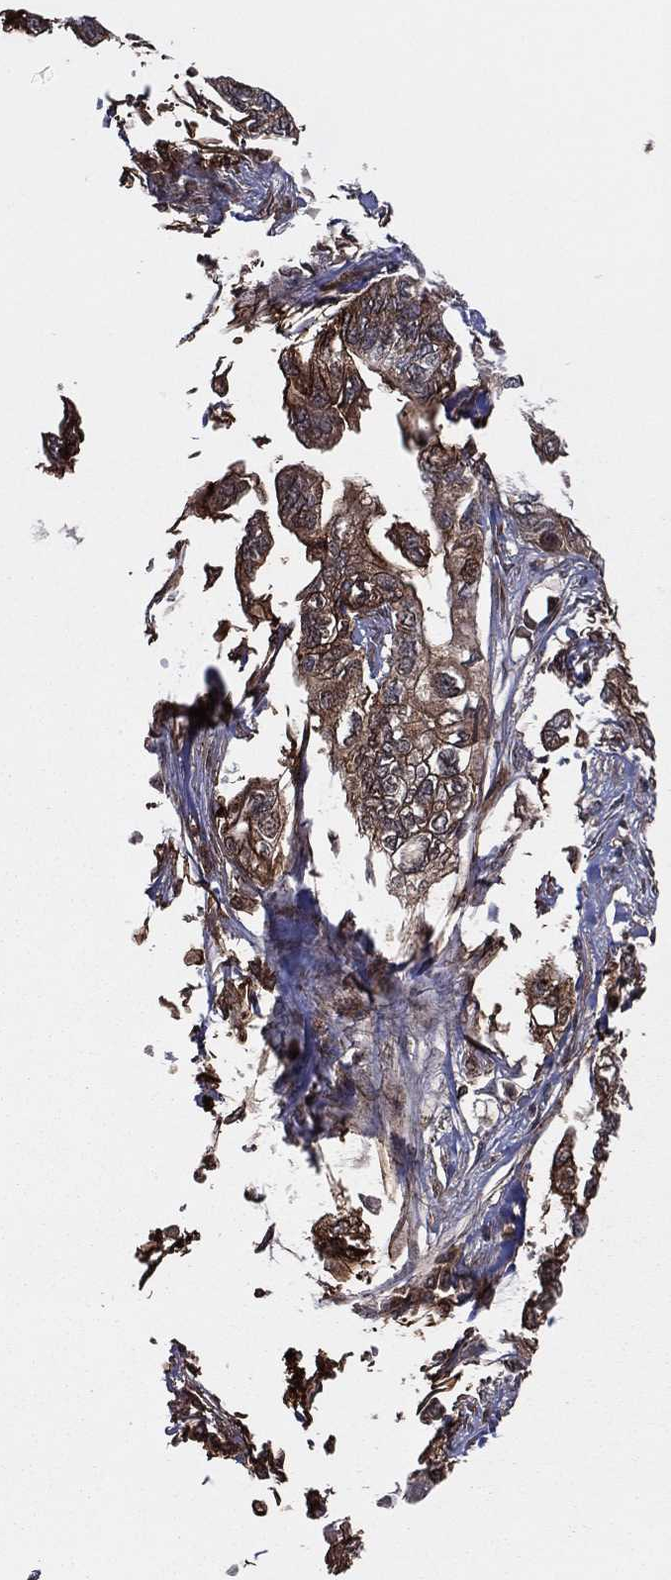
{"staining": {"intensity": "strong", "quantity": "<25%", "location": "cytoplasmic/membranous"}, "tissue": "pancreatic cancer", "cell_type": "Tumor cells", "image_type": "cancer", "snomed": [{"axis": "morphology", "description": "Adenocarcinoma, NOS"}, {"axis": "topography", "description": "Pancreas"}], "caption": "The immunohistochemical stain highlights strong cytoplasmic/membranous expression in tumor cells of pancreatic cancer (adenocarcinoma) tissue.", "gene": "SNCG", "patient": {"sex": "male", "age": 68}}